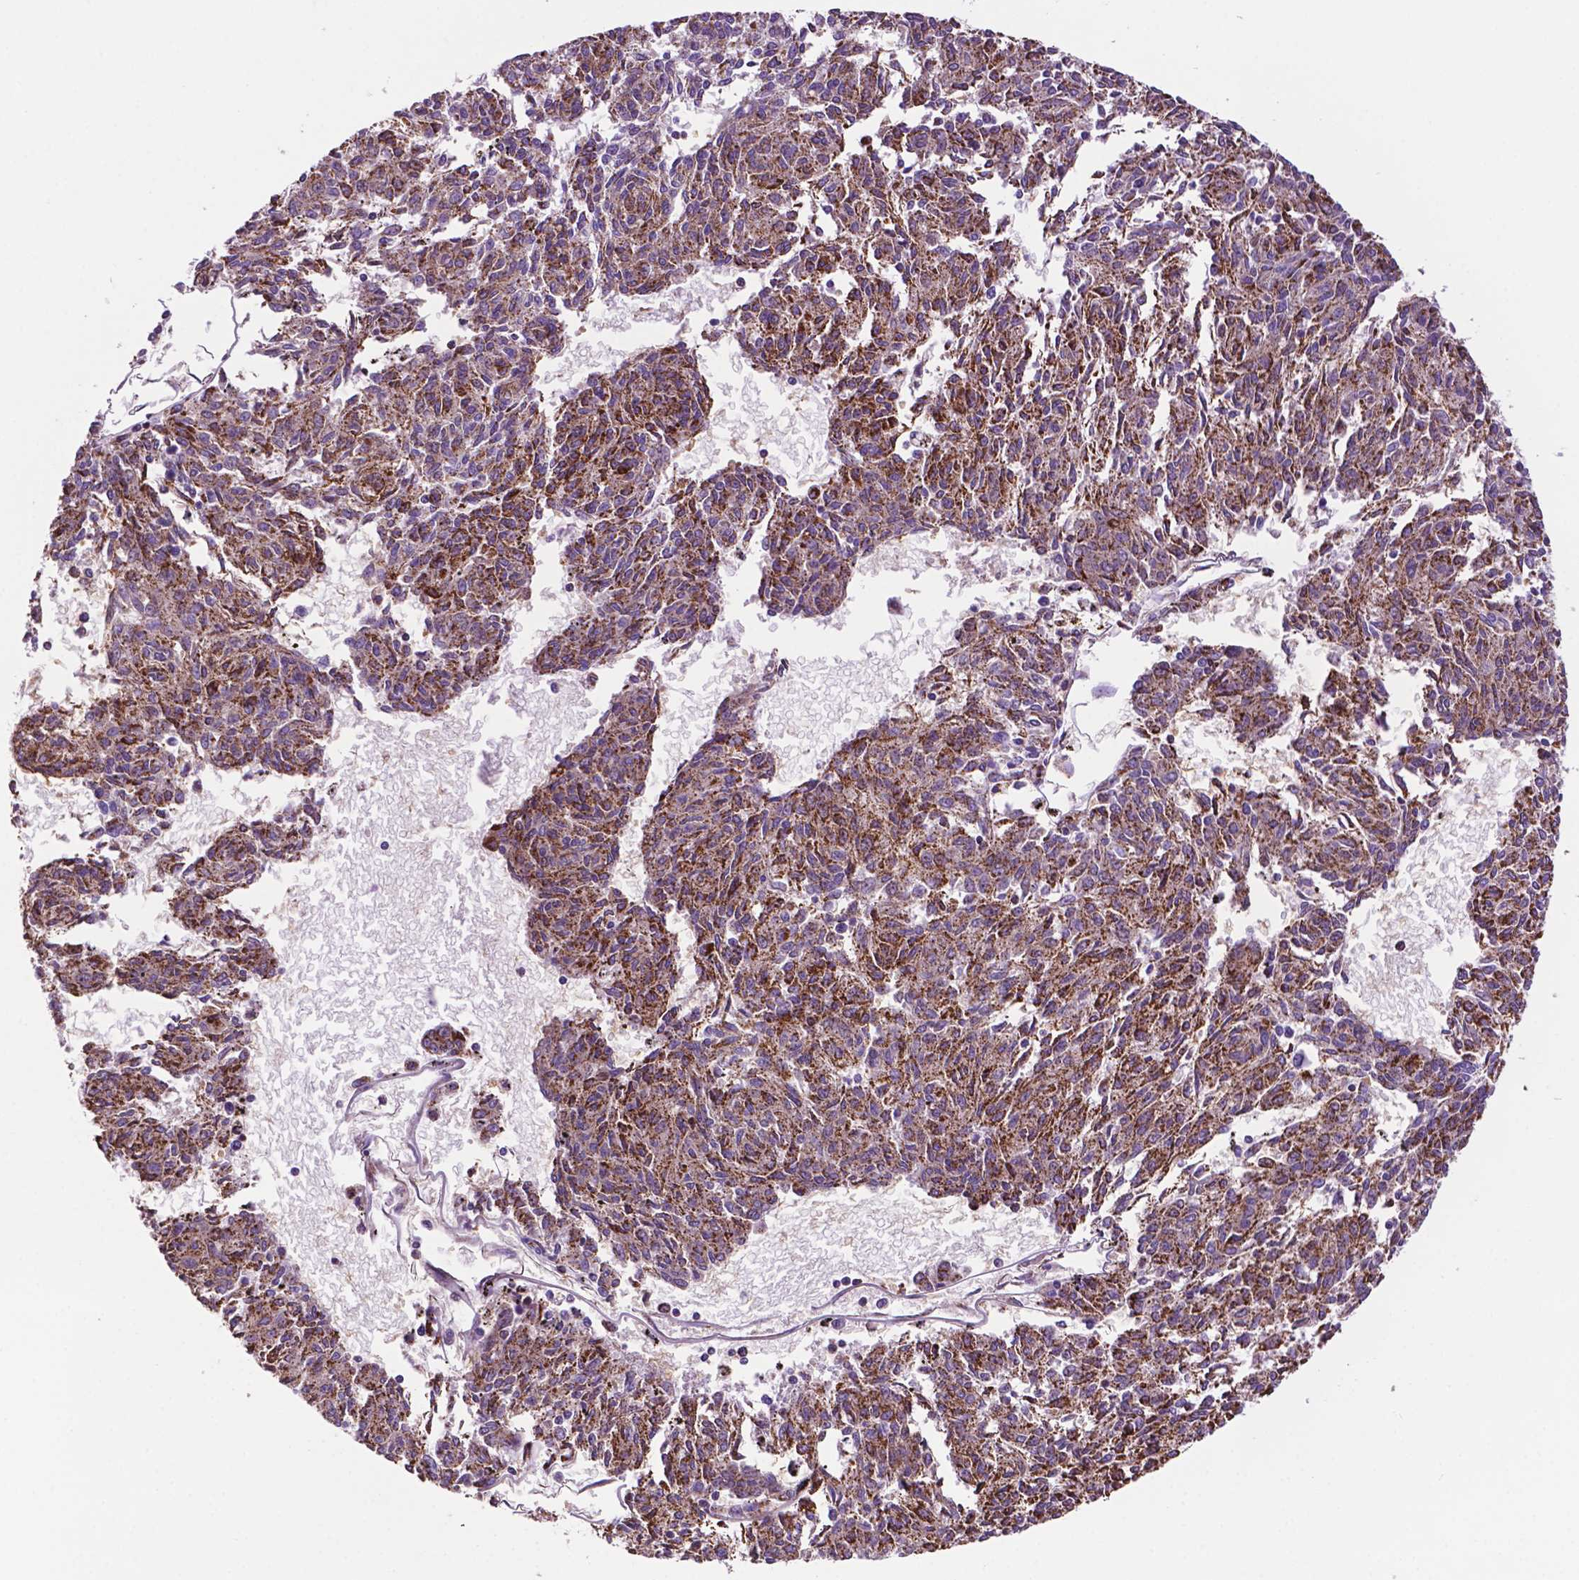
{"staining": {"intensity": "moderate", "quantity": ">75%", "location": "cytoplasmic/membranous"}, "tissue": "melanoma", "cell_type": "Tumor cells", "image_type": "cancer", "snomed": [{"axis": "morphology", "description": "Malignant melanoma, NOS"}, {"axis": "topography", "description": "Skin"}], "caption": "Moderate cytoplasmic/membranous protein staining is identified in about >75% of tumor cells in melanoma. (IHC, brightfield microscopy, high magnification).", "gene": "GDPD5", "patient": {"sex": "female", "age": 72}}